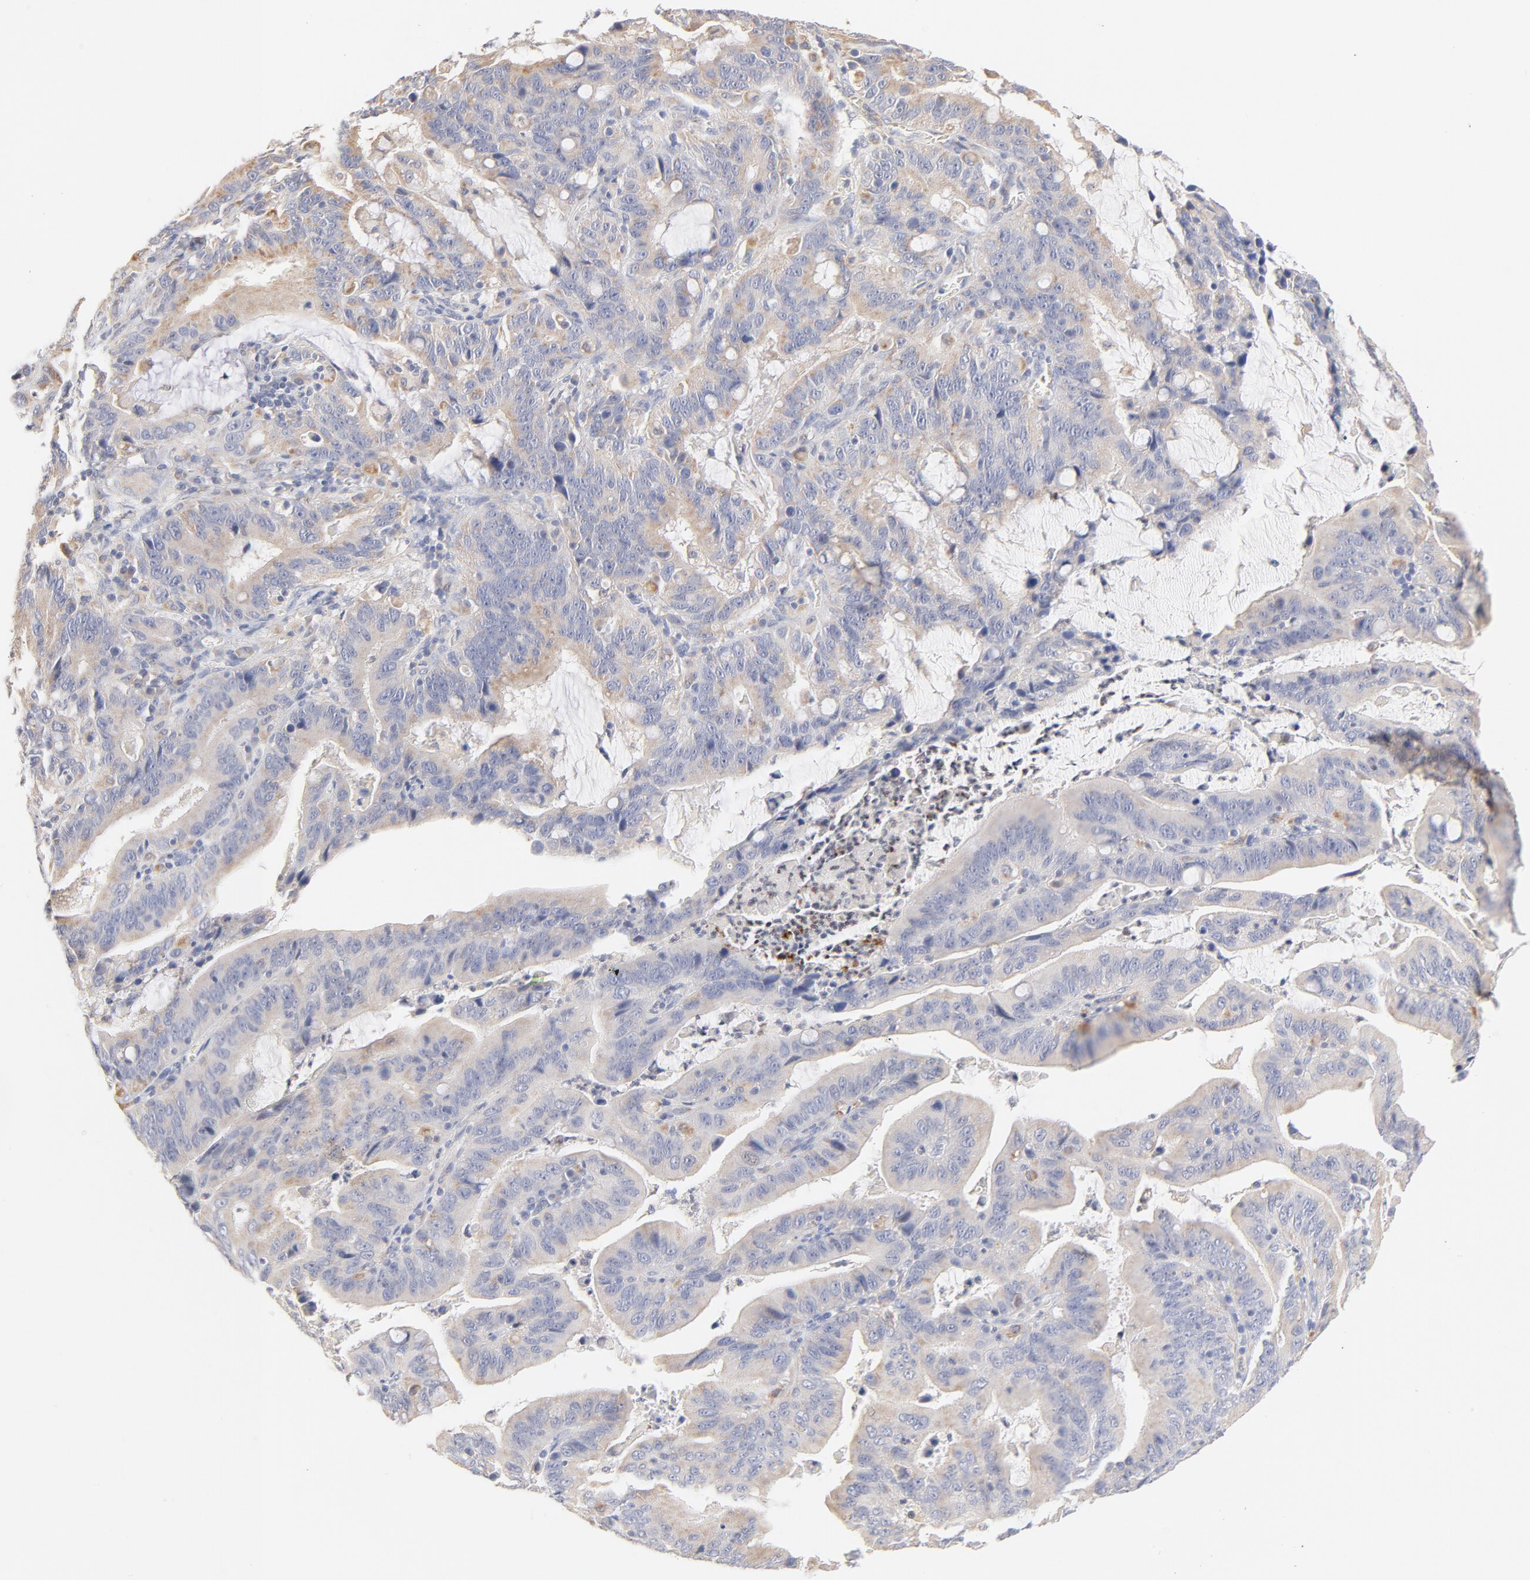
{"staining": {"intensity": "weak", "quantity": ">75%", "location": "cytoplasmic/membranous"}, "tissue": "stomach cancer", "cell_type": "Tumor cells", "image_type": "cancer", "snomed": [{"axis": "morphology", "description": "Adenocarcinoma, NOS"}, {"axis": "topography", "description": "Stomach, upper"}], "caption": "Stomach adenocarcinoma stained for a protein (brown) exhibits weak cytoplasmic/membranous positive positivity in approximately >75% of tumor cells.", "gene": "MTERF2", "patient": {"sex": "male", "age": 63}}